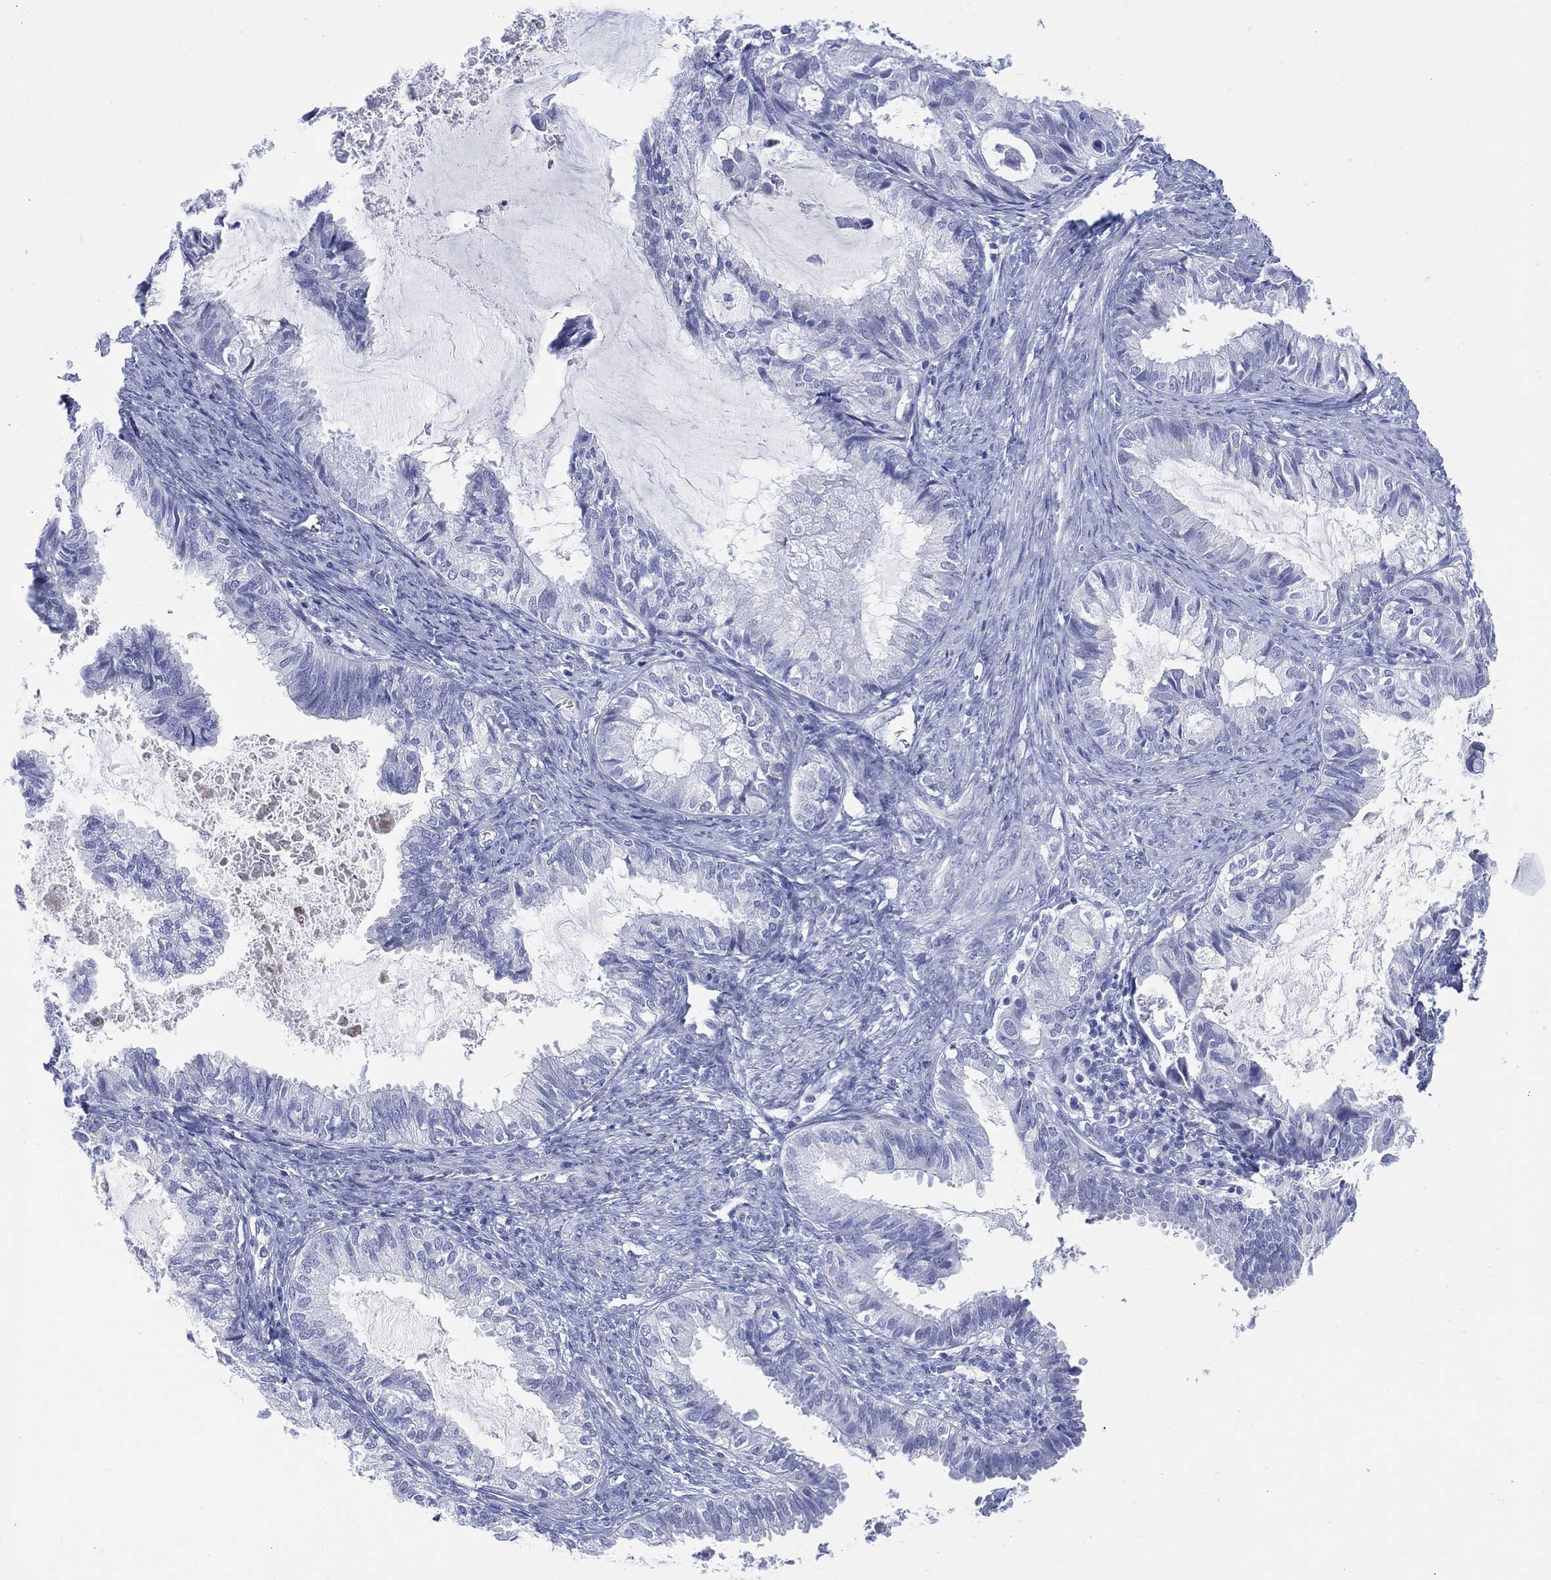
{"staining": {"intensity": "negative", "quantity": "none", "location": "none"}, "tissue": "endometrial cancer", "cell_type": "Tumor cells", "image_type": "cancer", "snomed": [{"axis": "morphology", "description": "Adenocarcinoma, NOS"}, {"axis": "topography", "description": "Endometrium"}], "caption": "This is a photomicrograph of immunohistochemistry (IHC) staining of adenocarcinoma (endometrial), which shows no staining in tumor cells.", "gene": "LRRD1", "patient": {"sex": "female", "age": 86}}